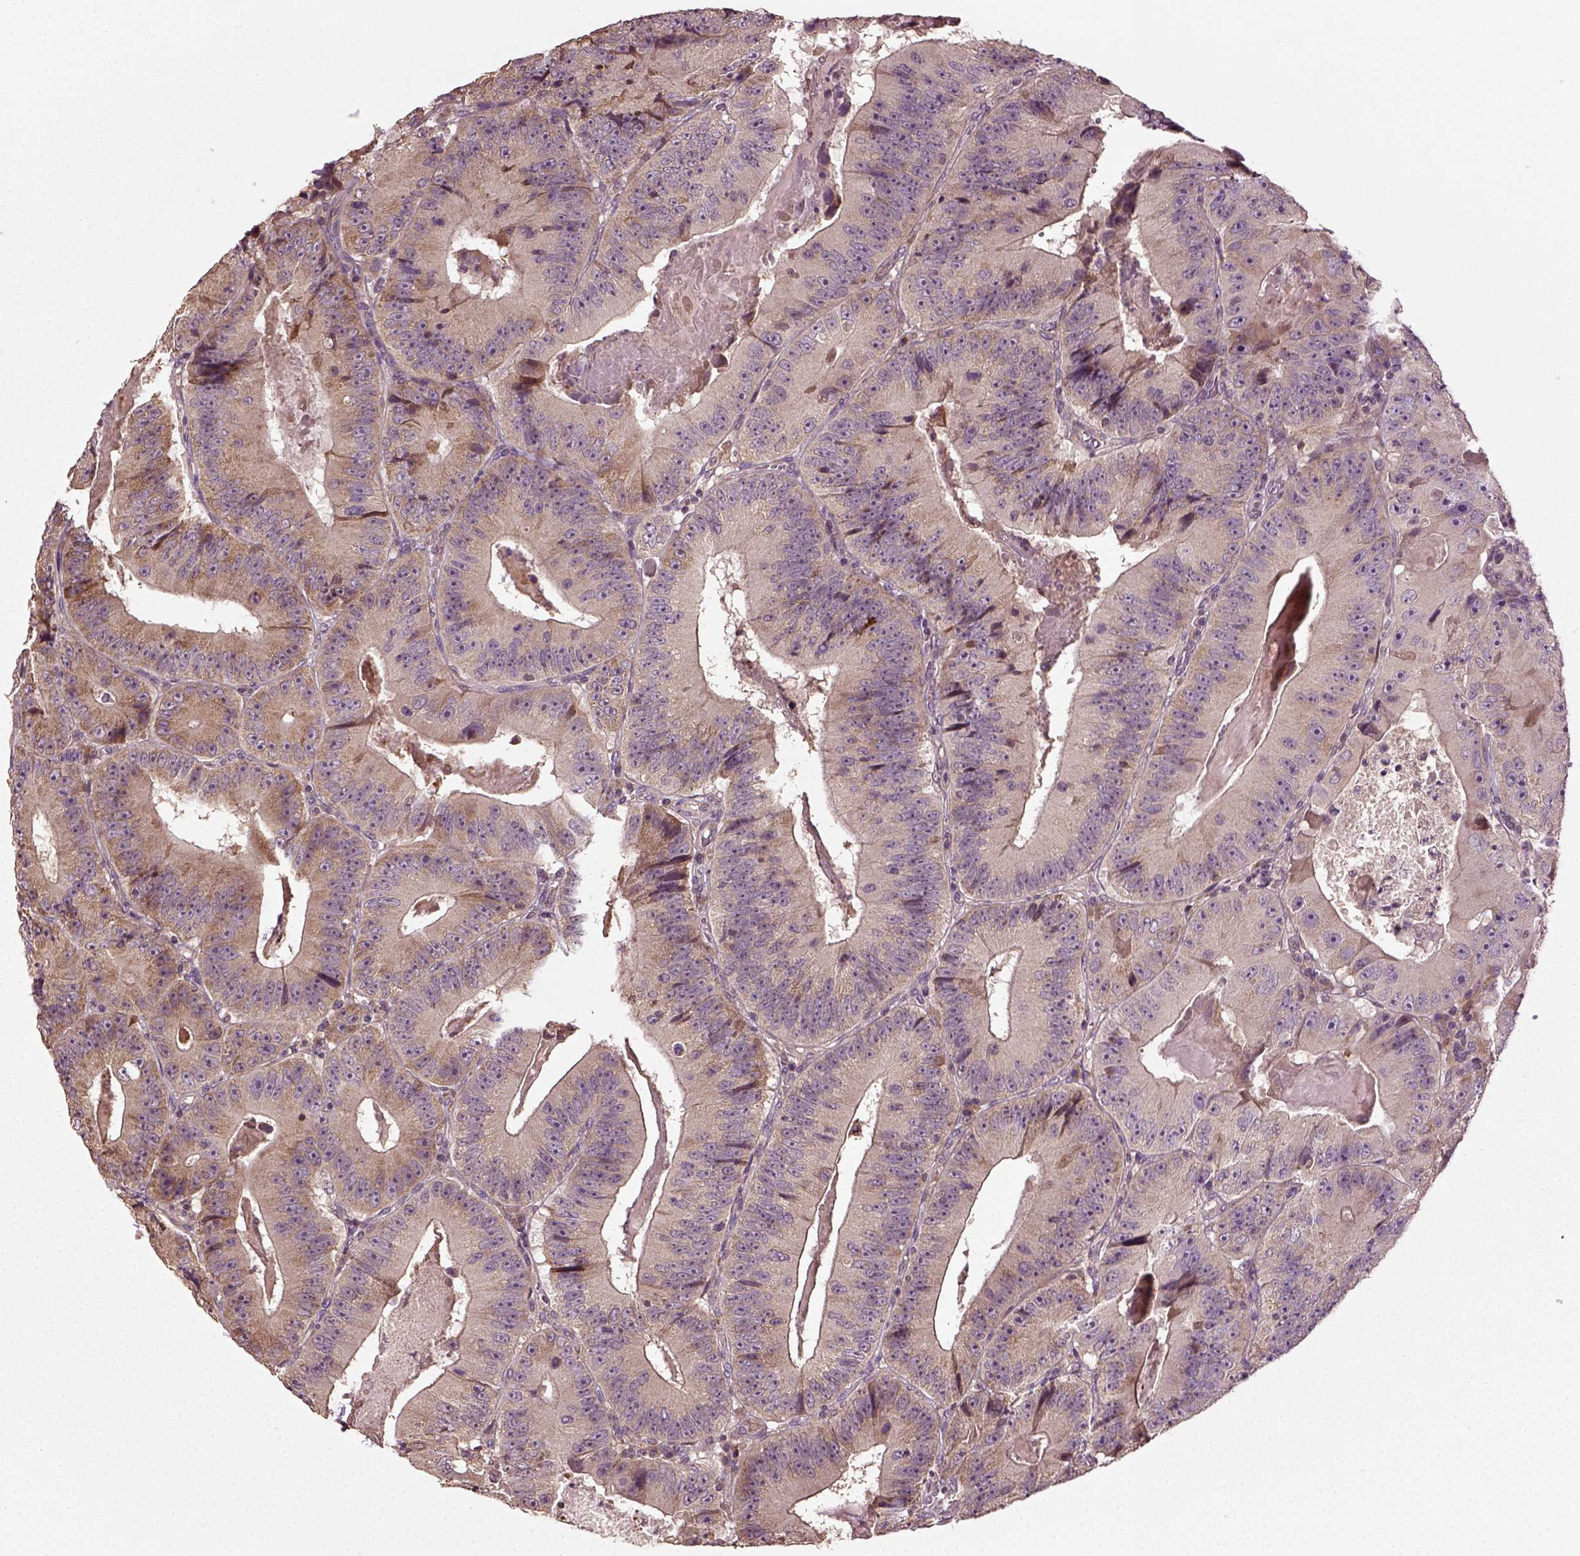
{"staining": {"intensity": "moderate", "quantity": "<25%", "location": "cytoplasmic/membranous"}, "tissue": "colorectal cancer", "cell_type": "Tumor cells", "image_type": "cancer", "snomed": [{"axis": "morphology", "description": "Adenocarcinoma, NOS"}, {"axis": "topography", "description": "Colon"}], "caption": "A low amount of moderate cytoplasmic/membranous positivity is appreciated in approximately <25% of tumor cells in colorectal cancer tissue. The protein of interest is shown in brown color, while the nuclei are stained blue.", "gene": "ERV3-1", "patient": {"sex": "female", "age": 86}}